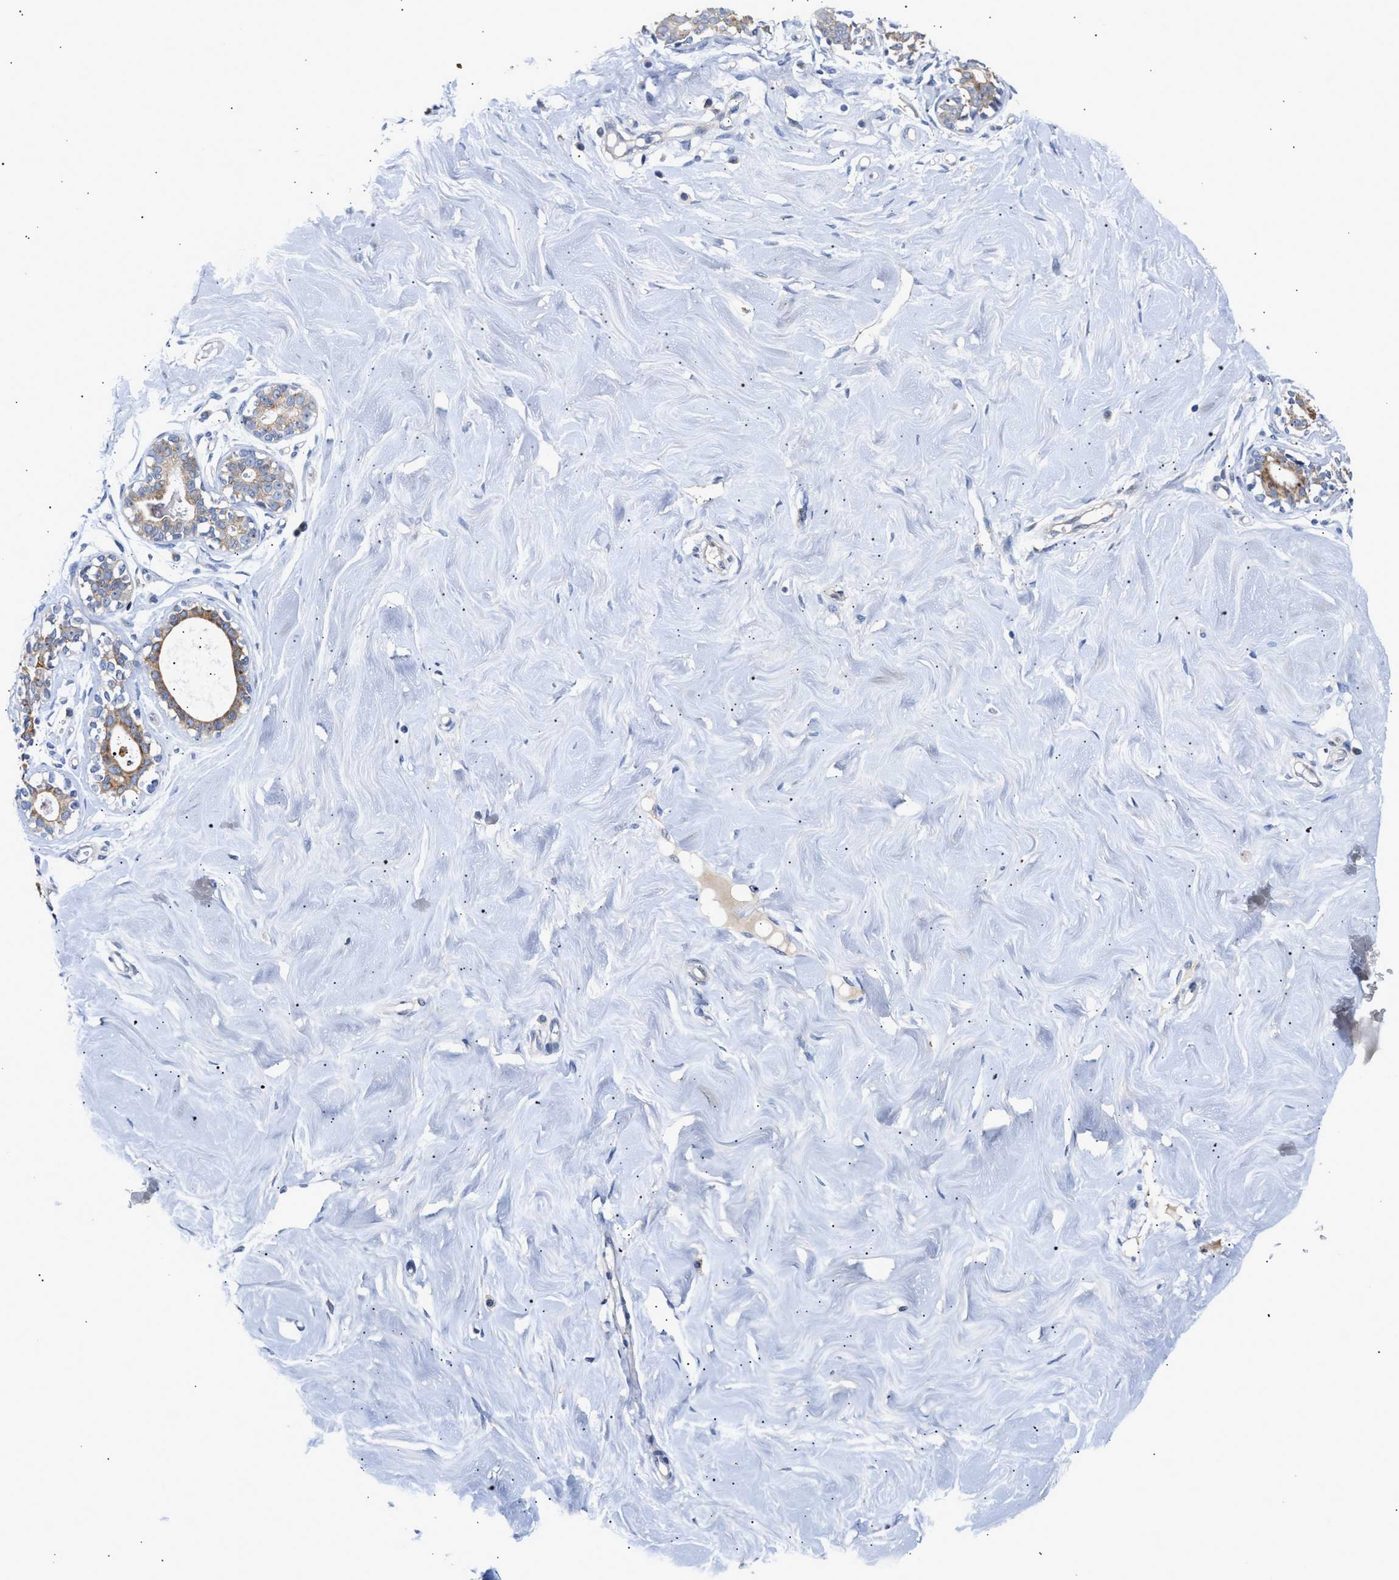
{"staining": {"intensity": "weak", "quantity": ">75%", "location": "cytoplasmic/membranous"}, "tissue": "breast", "cell_type": "Adipocytes", "image_type": "normal", "snomed": [{"axis": "morphology", "description": "Normal tissue, NOS"}, {"axis": "topography", "description": "Breast"}], "caption": "High-power microscopy captured an immunohistochemistry (IHC) photomicrograph of benign breast, revealing weak cytoplasmic/membranous expression in approximately >75% of adipocytes. Nuclei are stained in blue.", "gene": "CCDC146", "patient": {"sex": "female", "age": 23}}